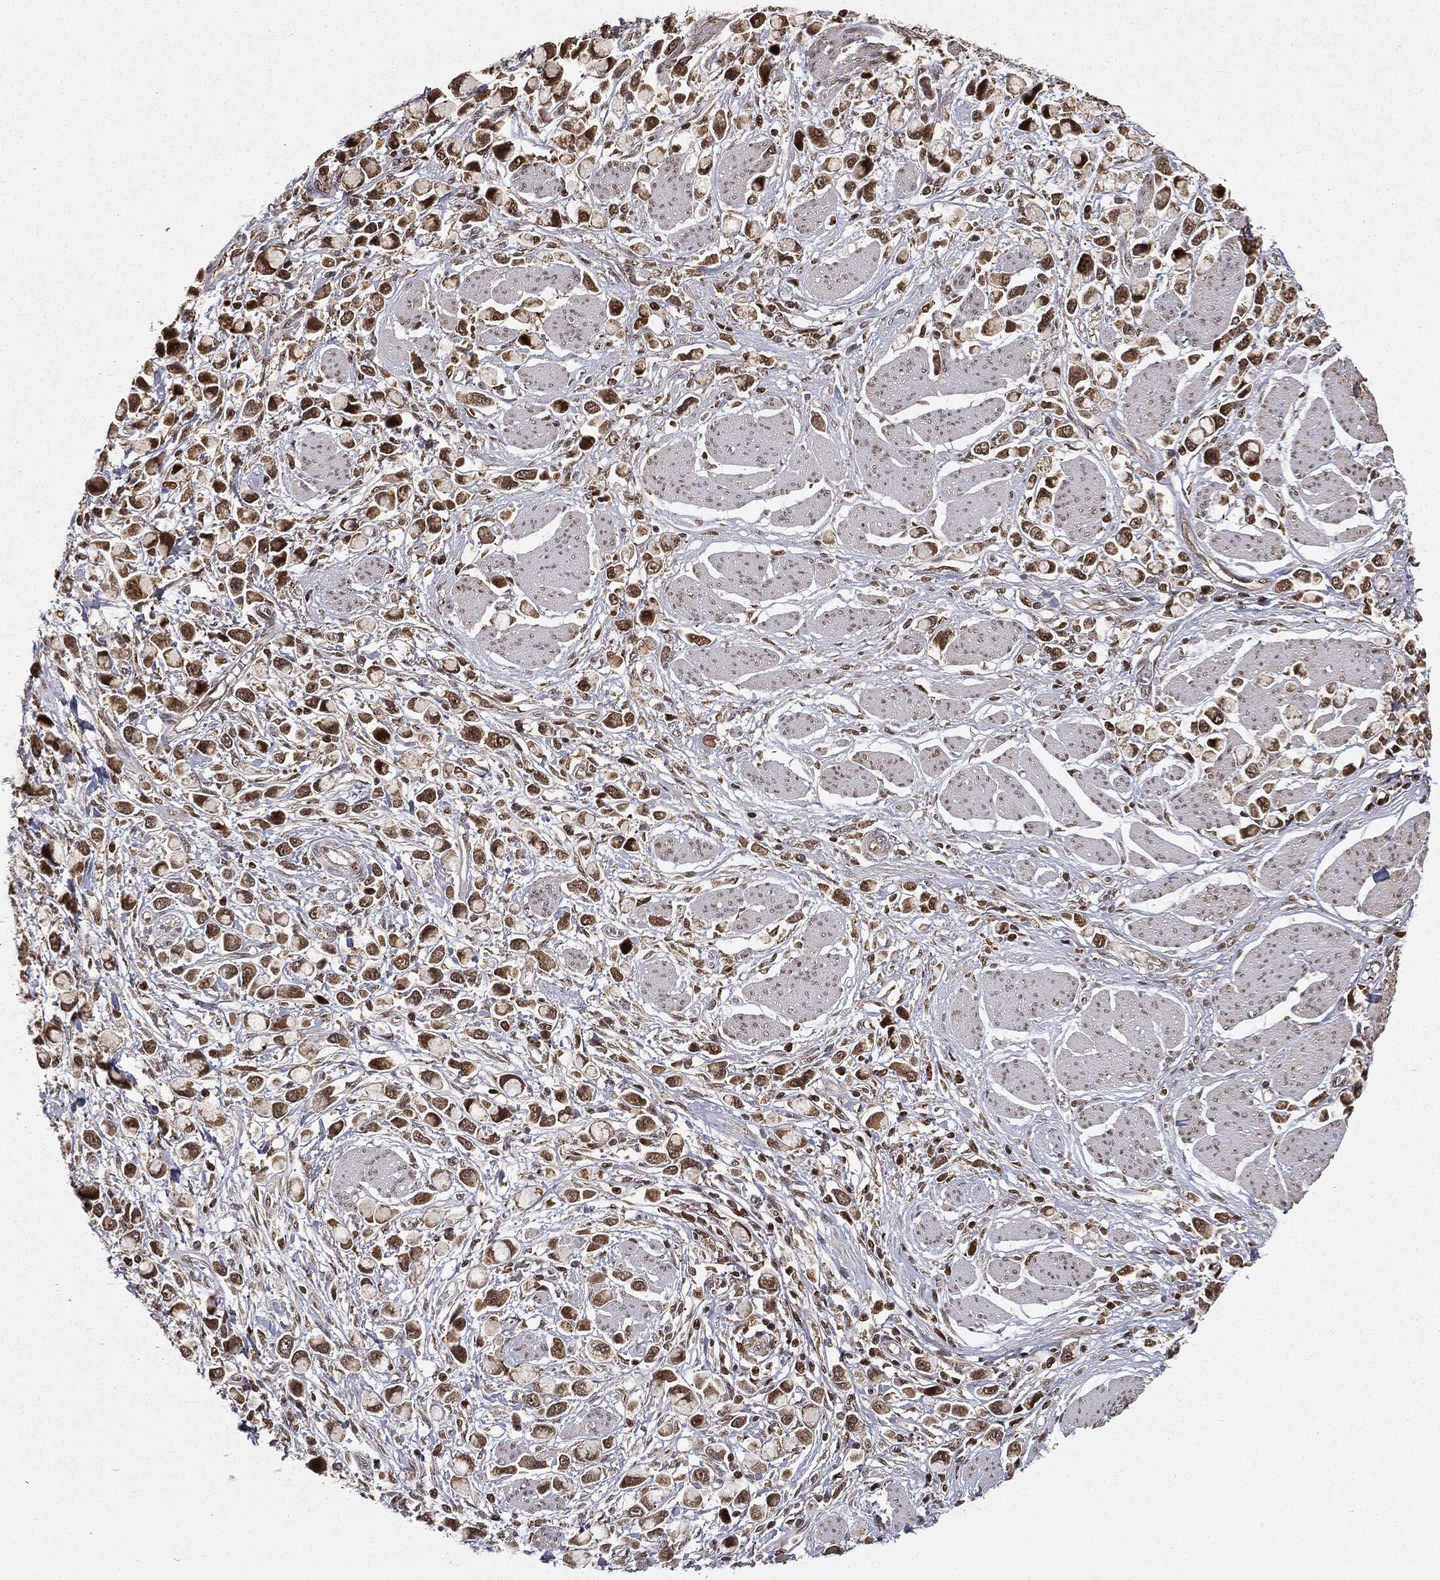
{"staining": {"intensity": "strong", "quantity": ">75%", "location": "cytoplasmic/membranous,nuclear"}, "tissue": "stomach cancer", "cell_type": "Tumor cells", "image_type": "cancer", "snomed": [{"axis": "morphology", "description": "Adenocarcinoma, NOS"}, {"axis": "topography", "description": "Stomach"}], "caption": "There is high levels of strong cytoplasmic/membranous and nuclear expression in tumor cells of stomach cancer, as demonstrated by immunohistochemical staining (brown color).", "gene": "ZNHIT6", "patient": {"sex": "female", "age": 81}}